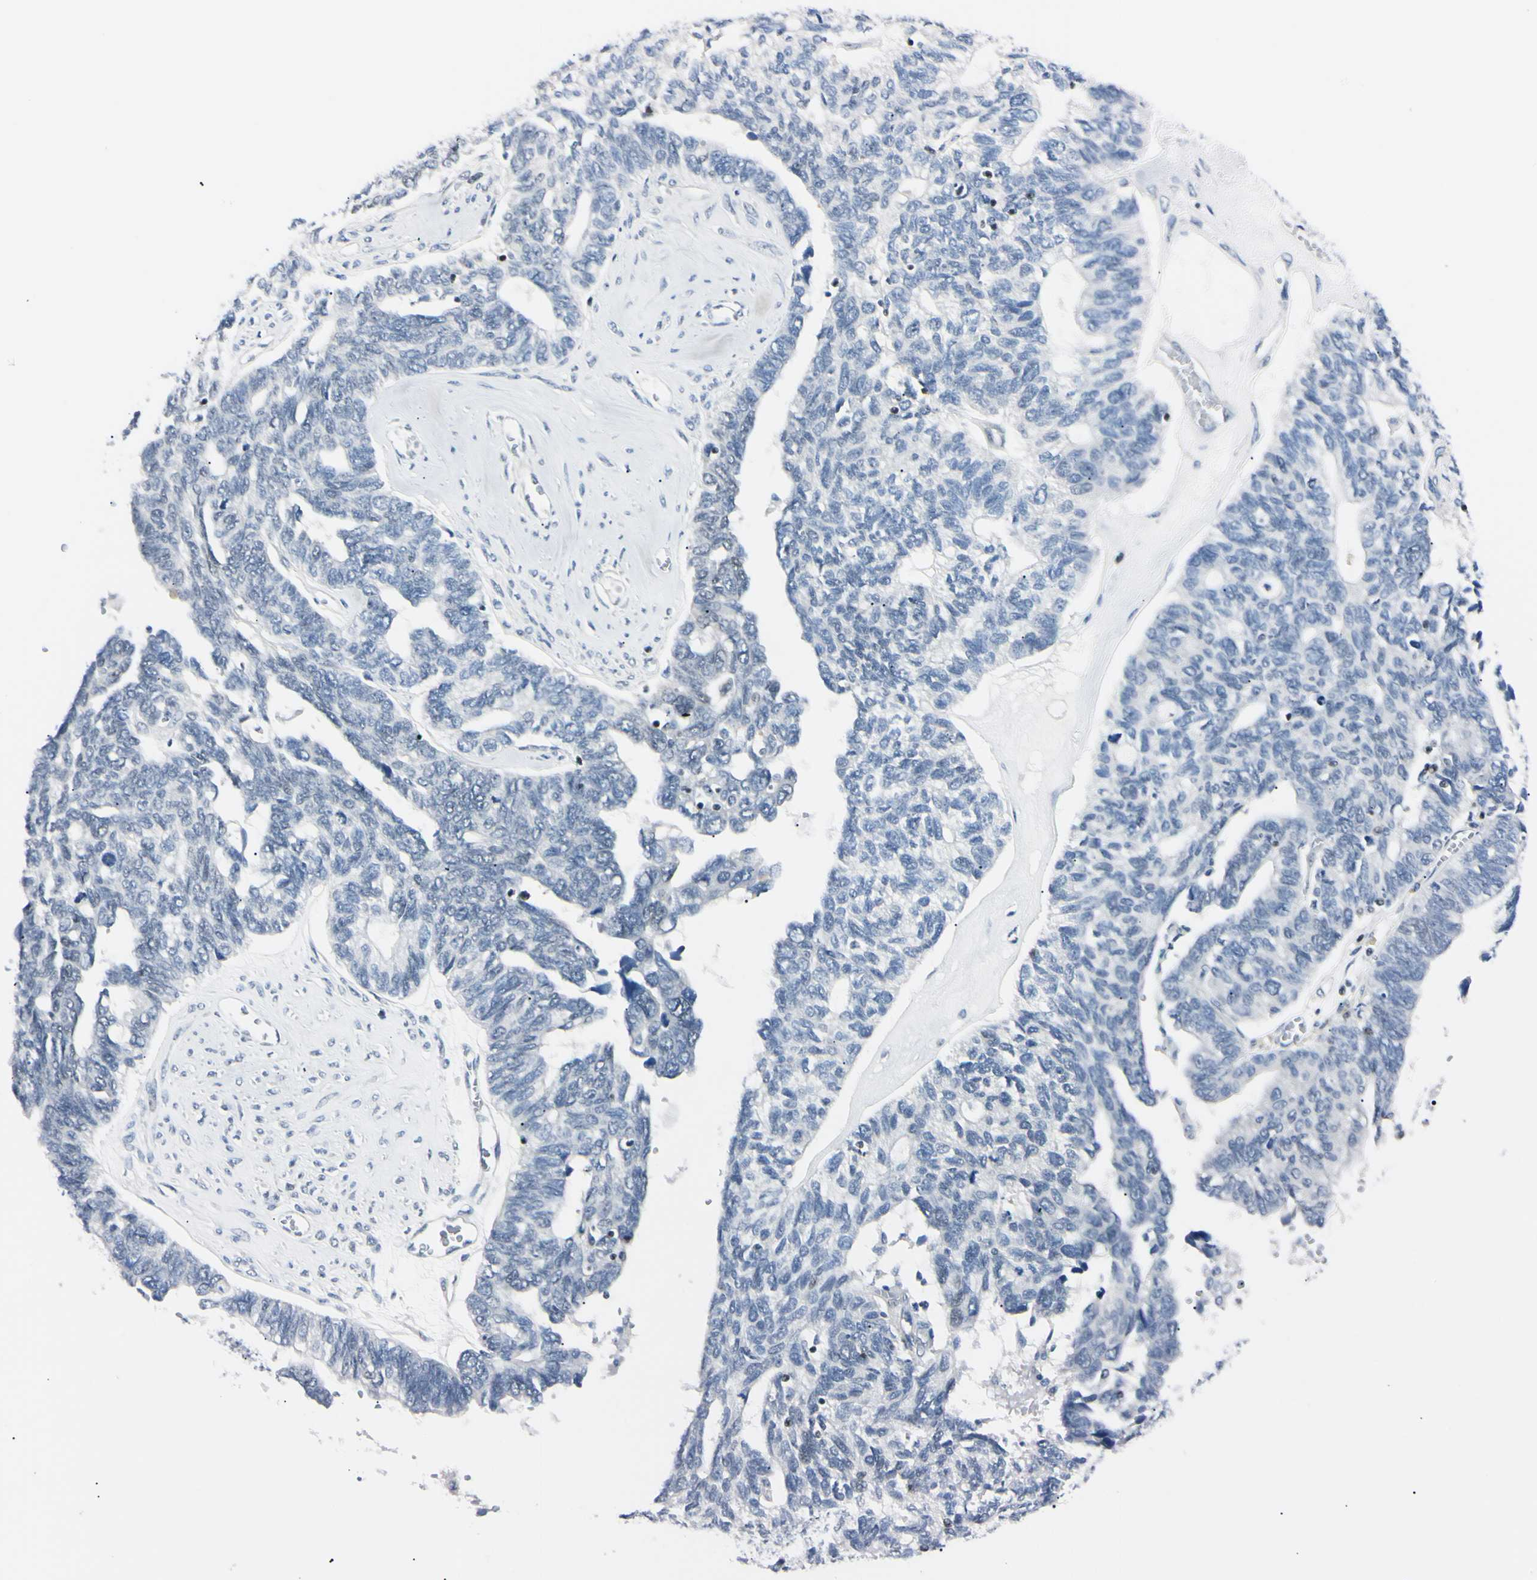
{"staining": {"intensity": "negative", "quantity": "none", "location": "none"}, "tissue": "ovarian cancer", "cell_type": "Tumor cells", "image_type": "cancer", "snomed": [{"axis": "morphology", "description": "Cystadenocarcinoma, serous, NOS"}, {"axis": "topography", "description": "Ovary"}], "caption": "DAB (3,3'-diaminobenzidine) immunohistochemical staining of human ovarian serous cystadenocarcinoma displays no significant expression in tumor cells.", "gene": "C1orf174", "patient": {"sex": "female", "age": 79}}